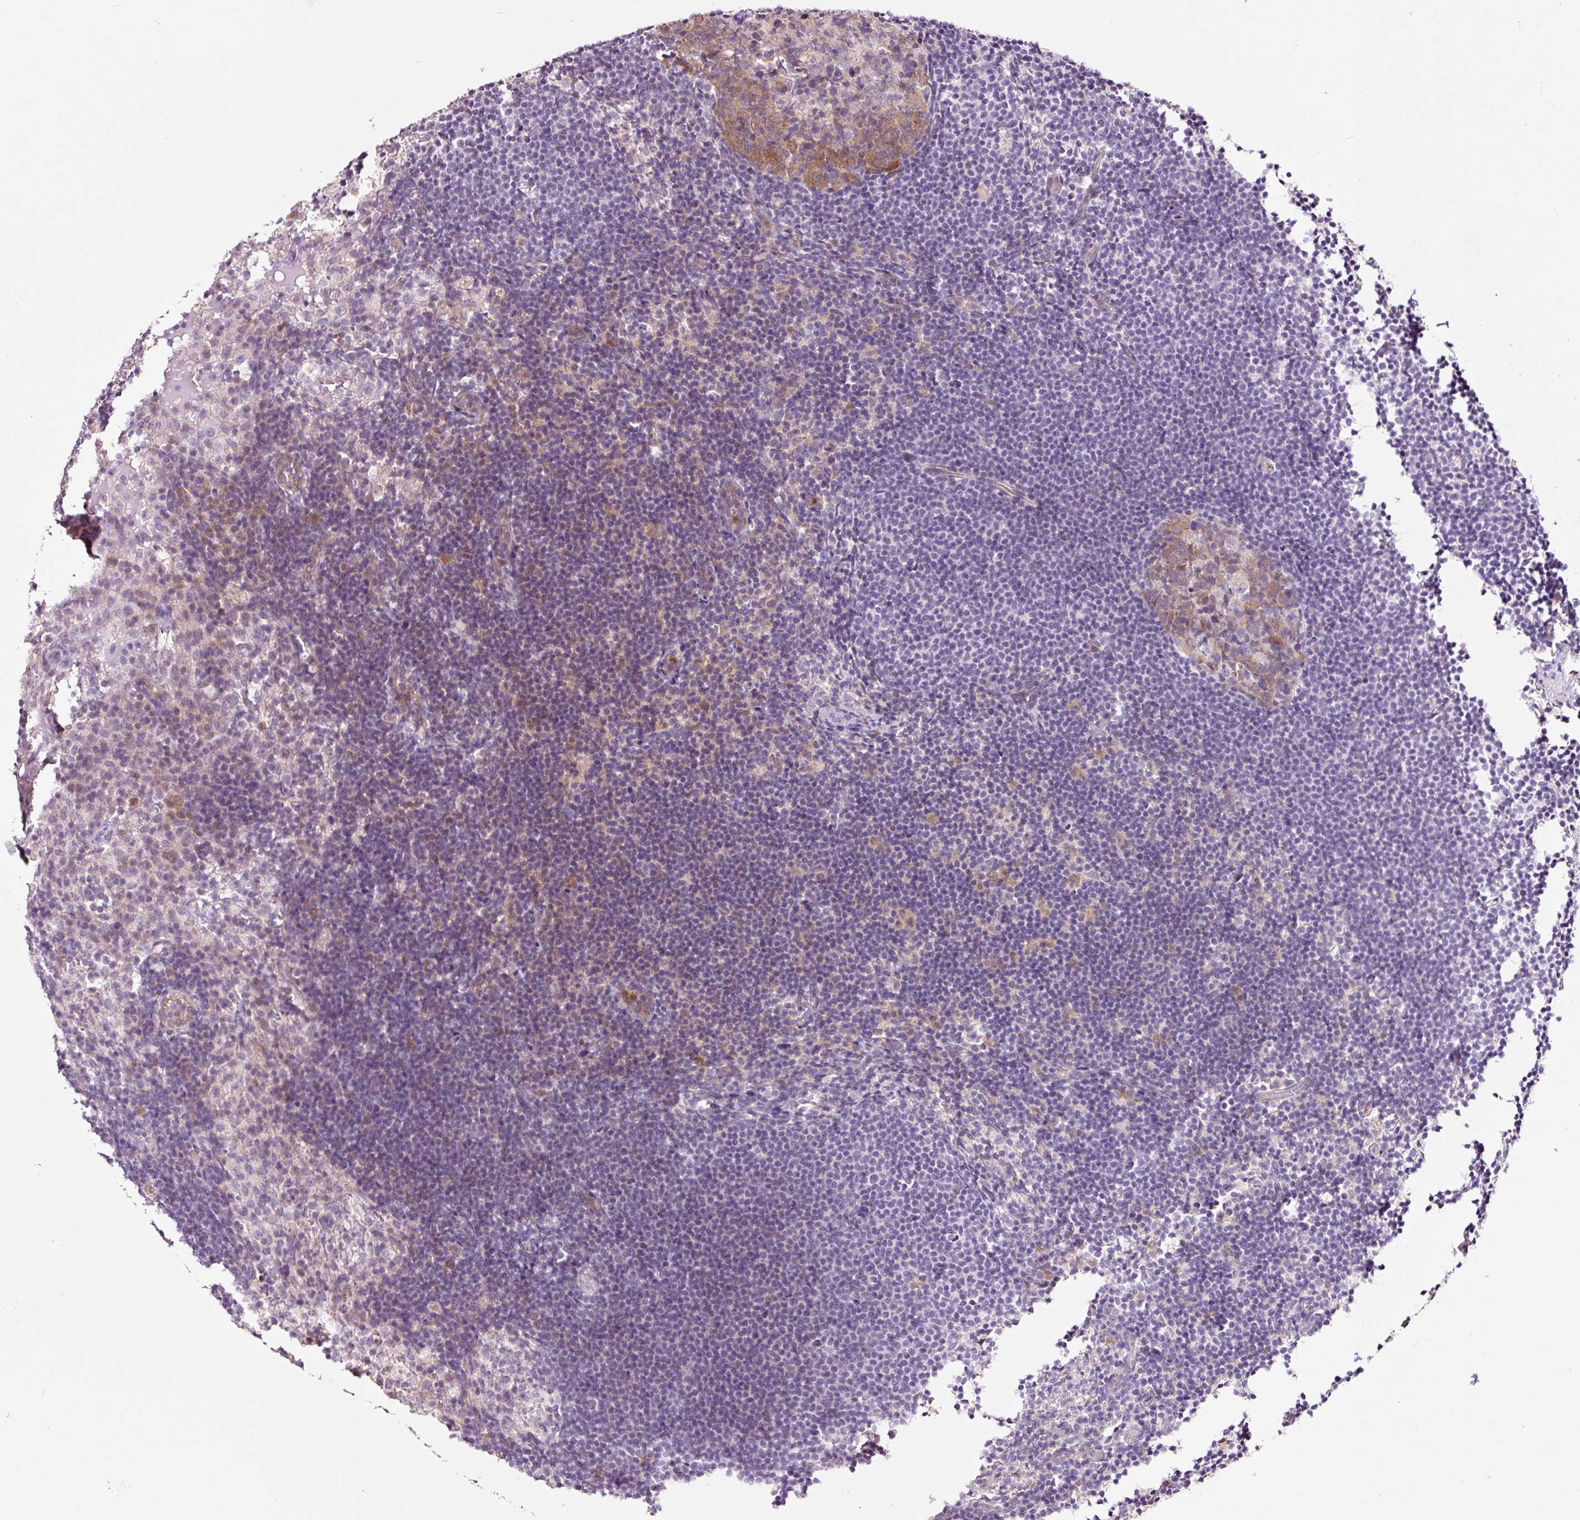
{"staining": {"intensity": "moderate", "quantity": "25%-75%", "location": "cytoplasmic/membranous"}, "tissue": "lymph node", "cell_type": "Germinal center cells", "image_type": "normal", "snomed": [{"axis": "morphology", "description": "Normal tissue, NOS"}, {"axis": "topography", "description": "Lymph node"}], "caption": "Lymph node stained with immunohistochemistry demonstrates moderate cytoplasmic/membranous staining in about 25%-75% of germinal center cells.", "gene": "FBXL14", "patient": {"sex": "male", "age": 49}}